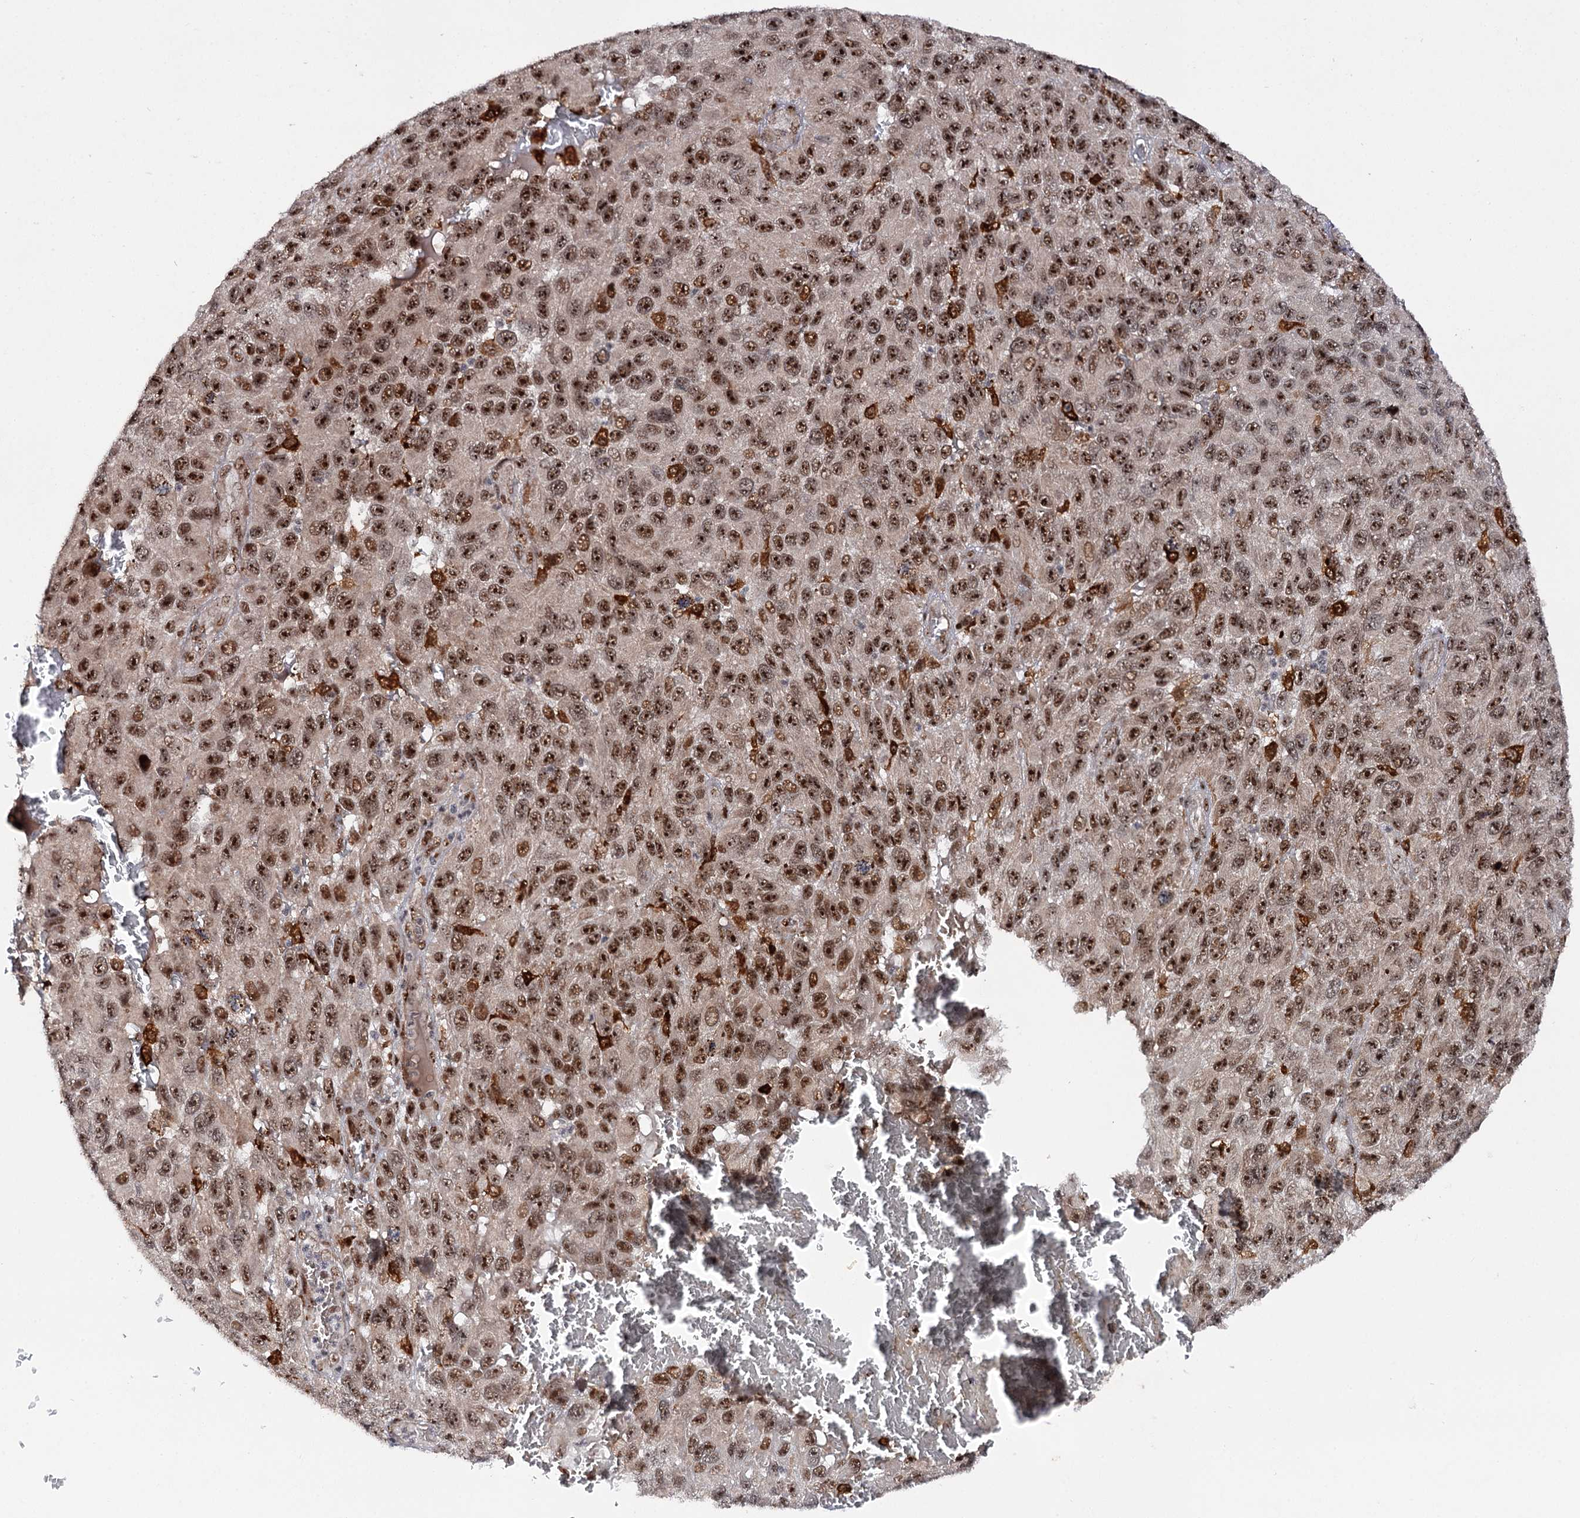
{"staining": {"intensity": "strong", "quantity": ">75%", "location": "nuclear"}, "tissue": "melanoma", "cell_type": "Tumor cells", "image_type": "cancer", "snomed": [{"axis": "morphology", "description": "Normal tissue, NOS"}, {"axis": "morphology", "description": "Malignant melanoma, NOS"}, {"axis": "topography", "description": "Skin"}], "caption": "Malignant melanoma tissue exhibits strong nuclear expression in approximately >75% of tumor cells", "gene": "BUD13", "patient": {"sex": "female", "age": 96}}